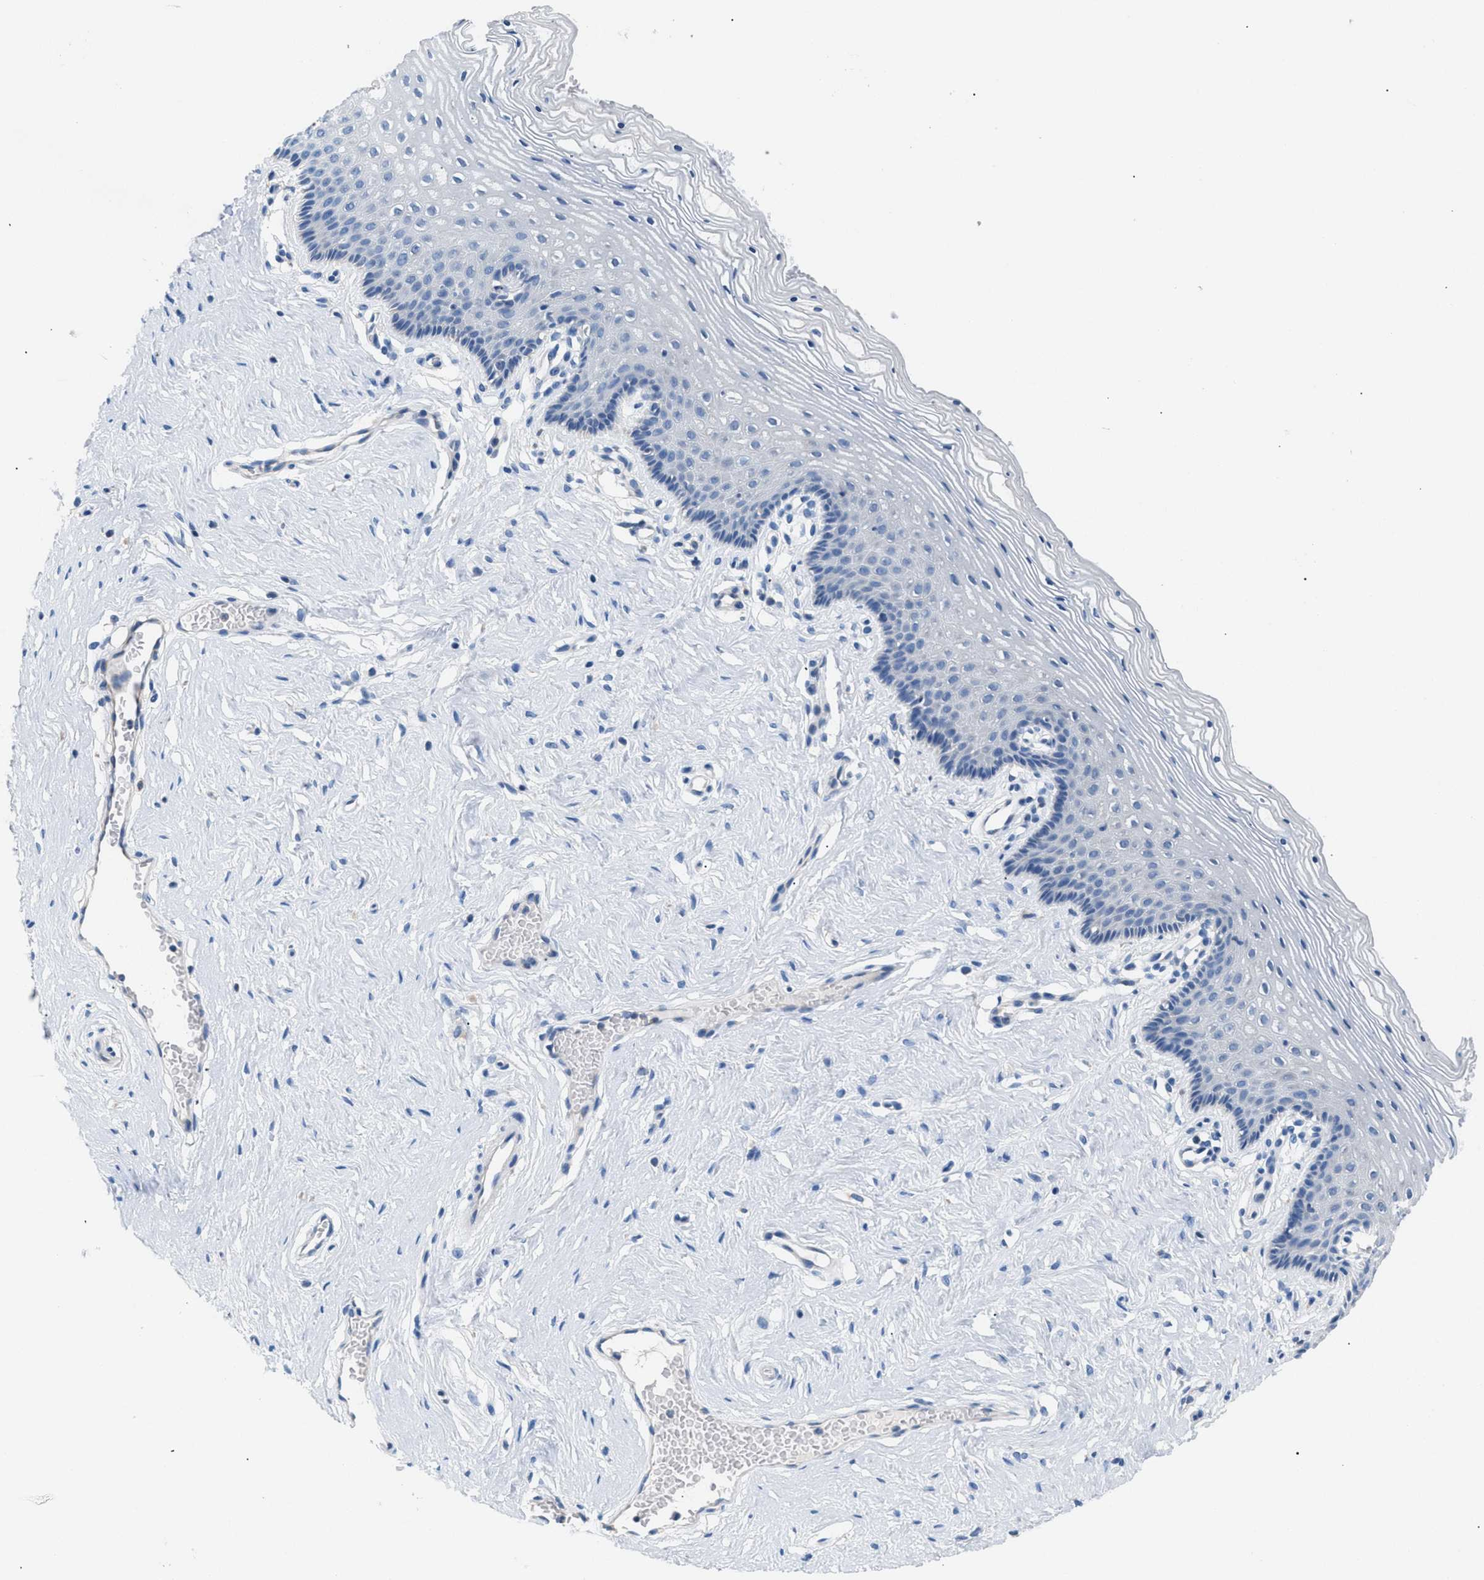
{"staining": {"intensity": "negative", "quantity": "none", "location": "none"}, "tissue": "vagina", "cell_type": "Squamous epithelial cells", "image_type": "normal", "snomed": [{"axis": "morphology", "description": "Normal tissue, NOS"}, {"axis": "topography", "description": "Vagina"}], "caption": "Immunohistochemistry image of benign vagina: vagina stained with DAB (3,3'-diaminobenzidine) exhibits no significant protein staining in squamous epithelial cells. The staining was performed using DAB to visualize the protein expression in brown, while the nuclei were stained in blue with hematoxylin (Magnification: 20x).", "gene": "ILDR1", "patient": {"sex": "female", "age": 32}}